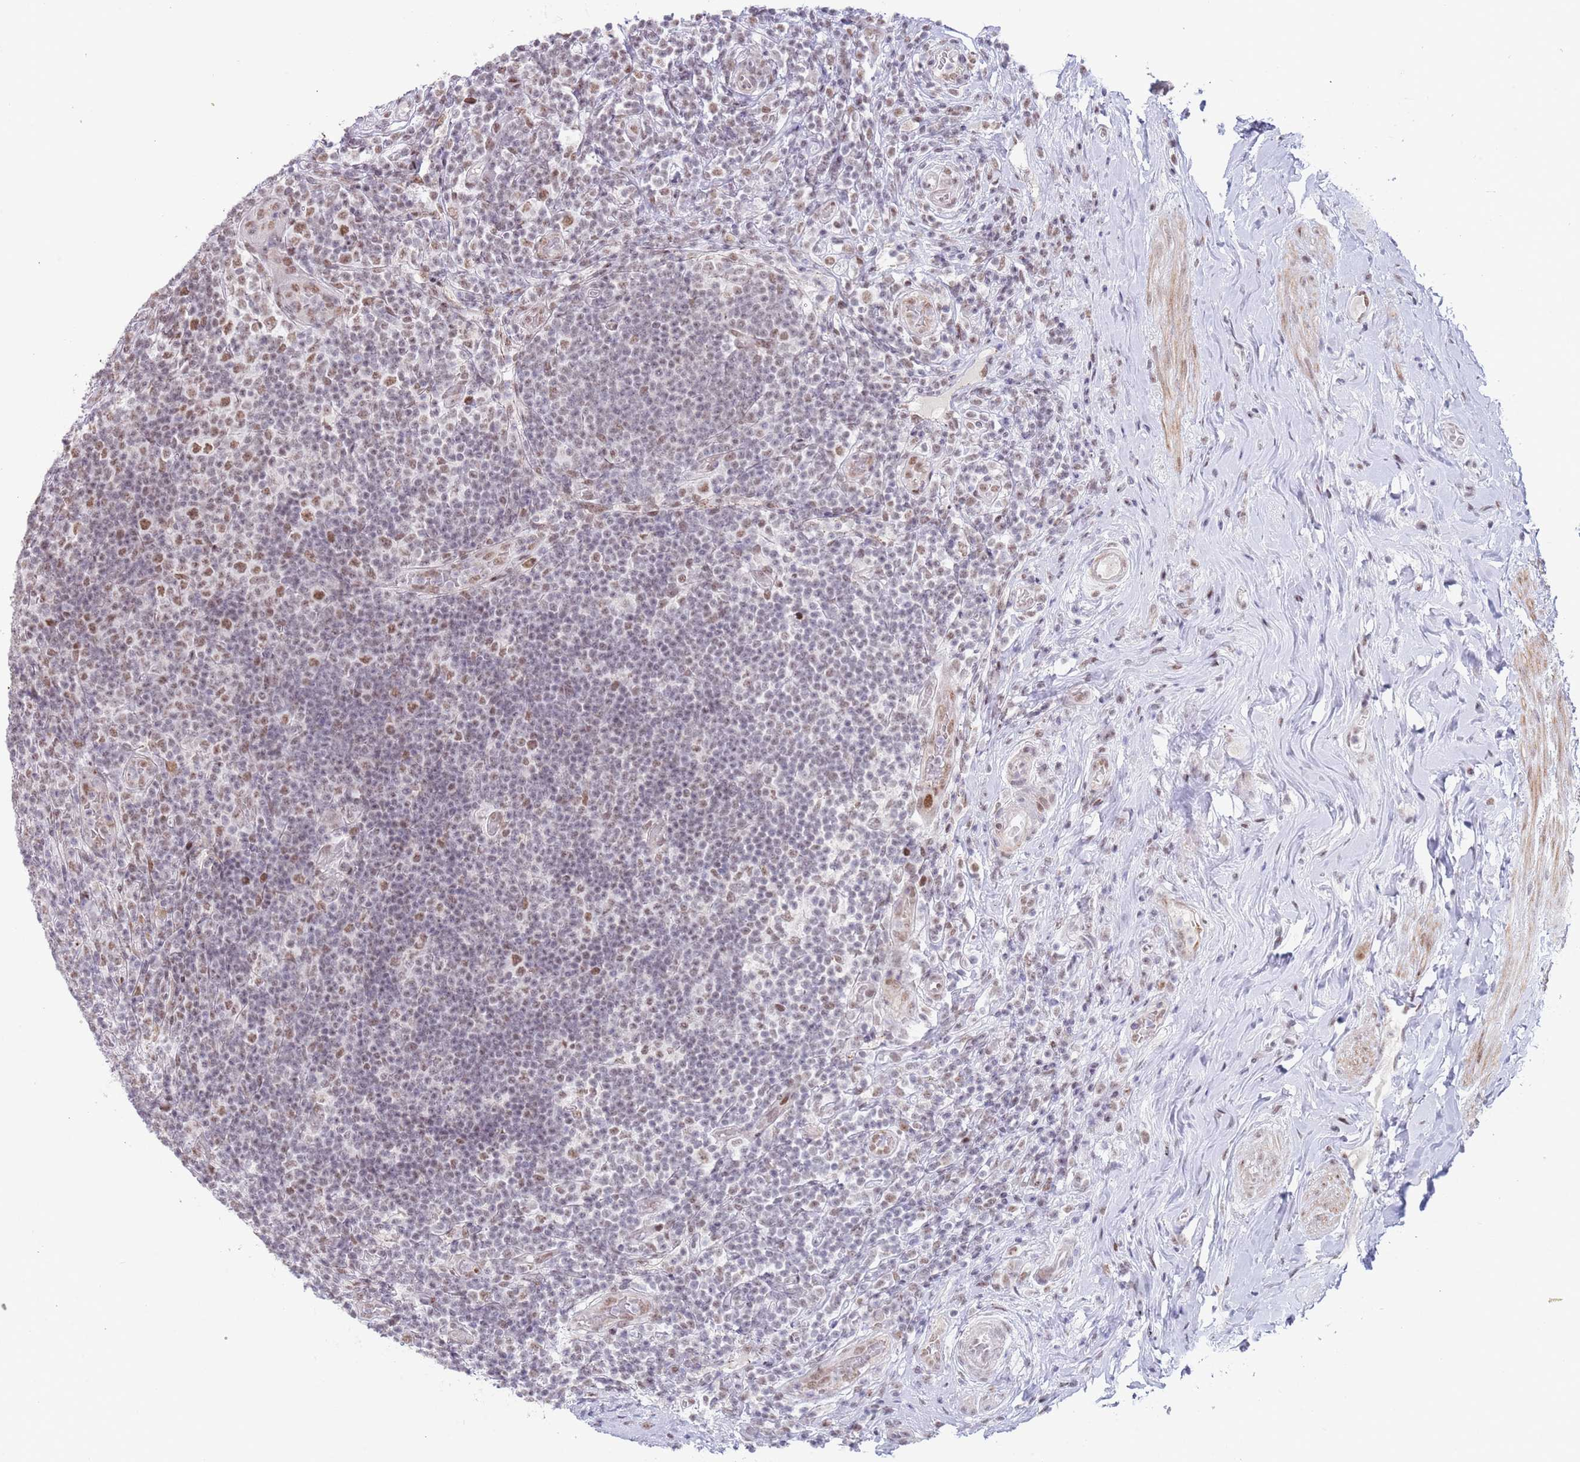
{"staining": {"intensity": "moderate", "quantity": ">75%", "location": "nuclear"}, "tissue": "appendix", "cell_type": "Glandular cells", "image_type": "normal", "snomed": [{"axis": "morphology", "description": "Normal tissue, NOS"}, {"axis": "topography", "description": "Appendix"}], "caption": "This histopathology image demonstrates immunohistochemistry (IHC) staining of unremarkable human appendix, with medium moderate nuclear positivity in about >75% of glandular cells.", "gene": "ZNF382", "patient": {"sex": "female", "age": 43}}